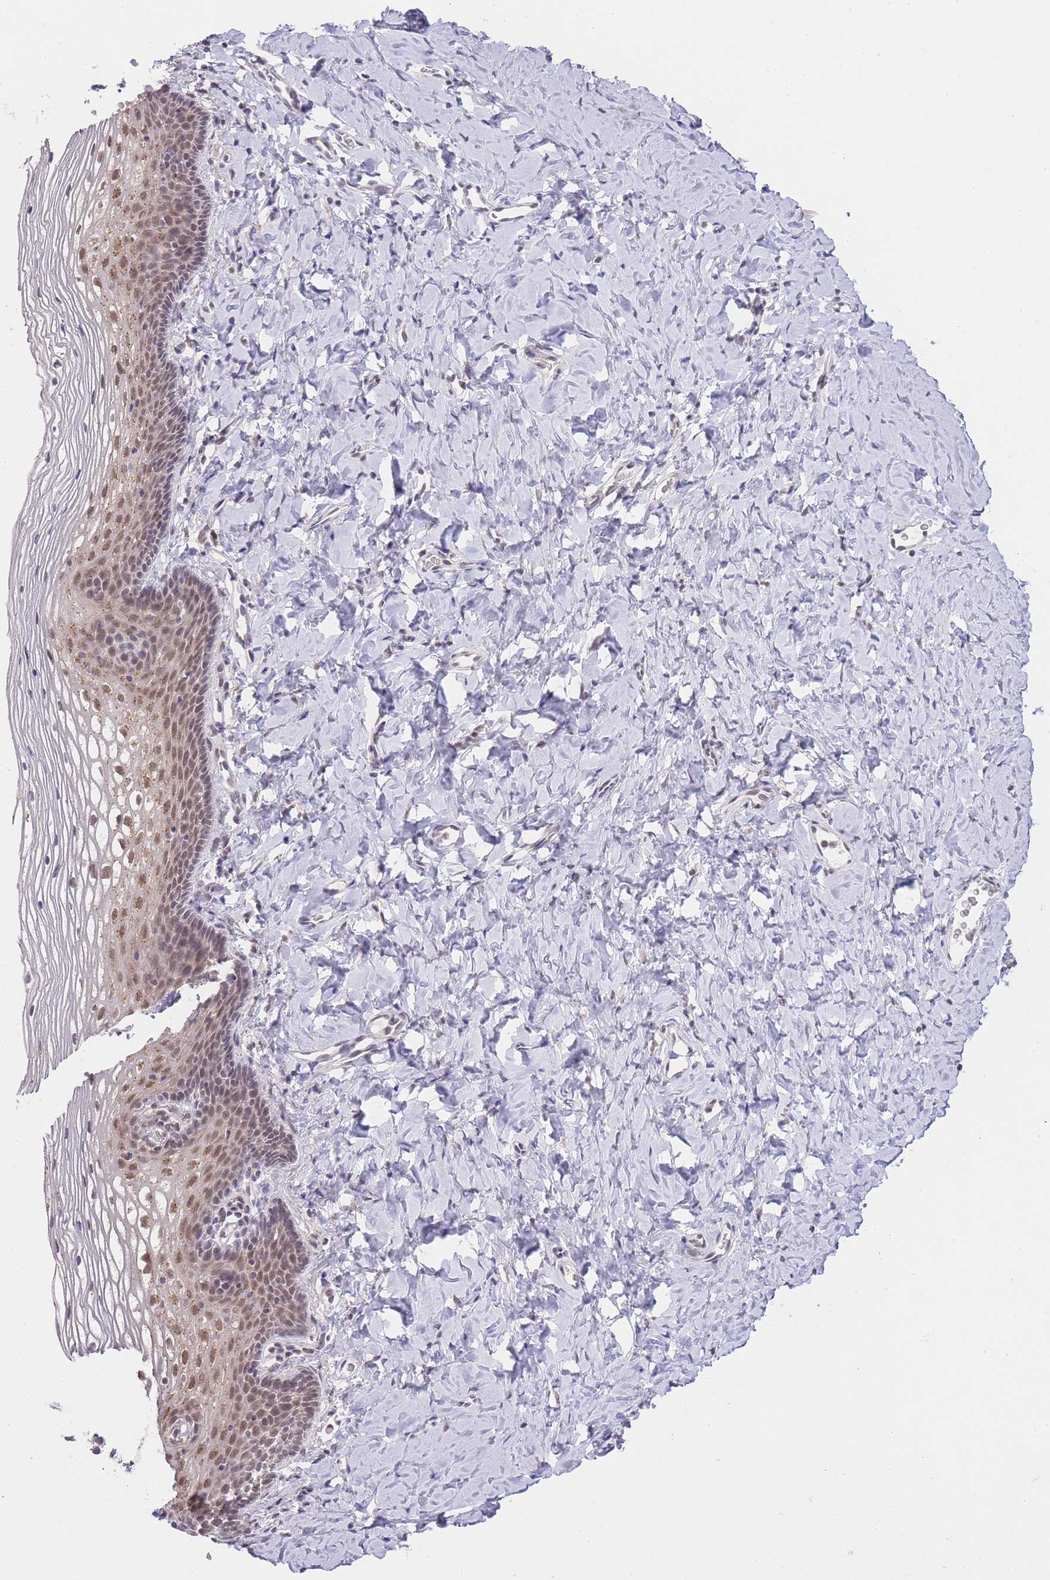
{"staining": {"intensity": "moderate", "quantity": "25%-75%", "location": "cytoplasmic/membranous,nuclear"}, "tissue": "vagina", "cell_type": "Squamous epithelial cells", "image_type": "normal", "snomed": [{"axis": "morphology", "description": "Normal tissue, NOS"}, {"axis": "topography", "description": "Vagina"}], "caption": "Squamous epithelial cells display medium levels of moderate cytoplasmic/membranous,nuclear expression in approximately 25%-75% of cells in normal vagina.", "gene": "TMED3", "patient": {"sex": "female", "age": 60}}